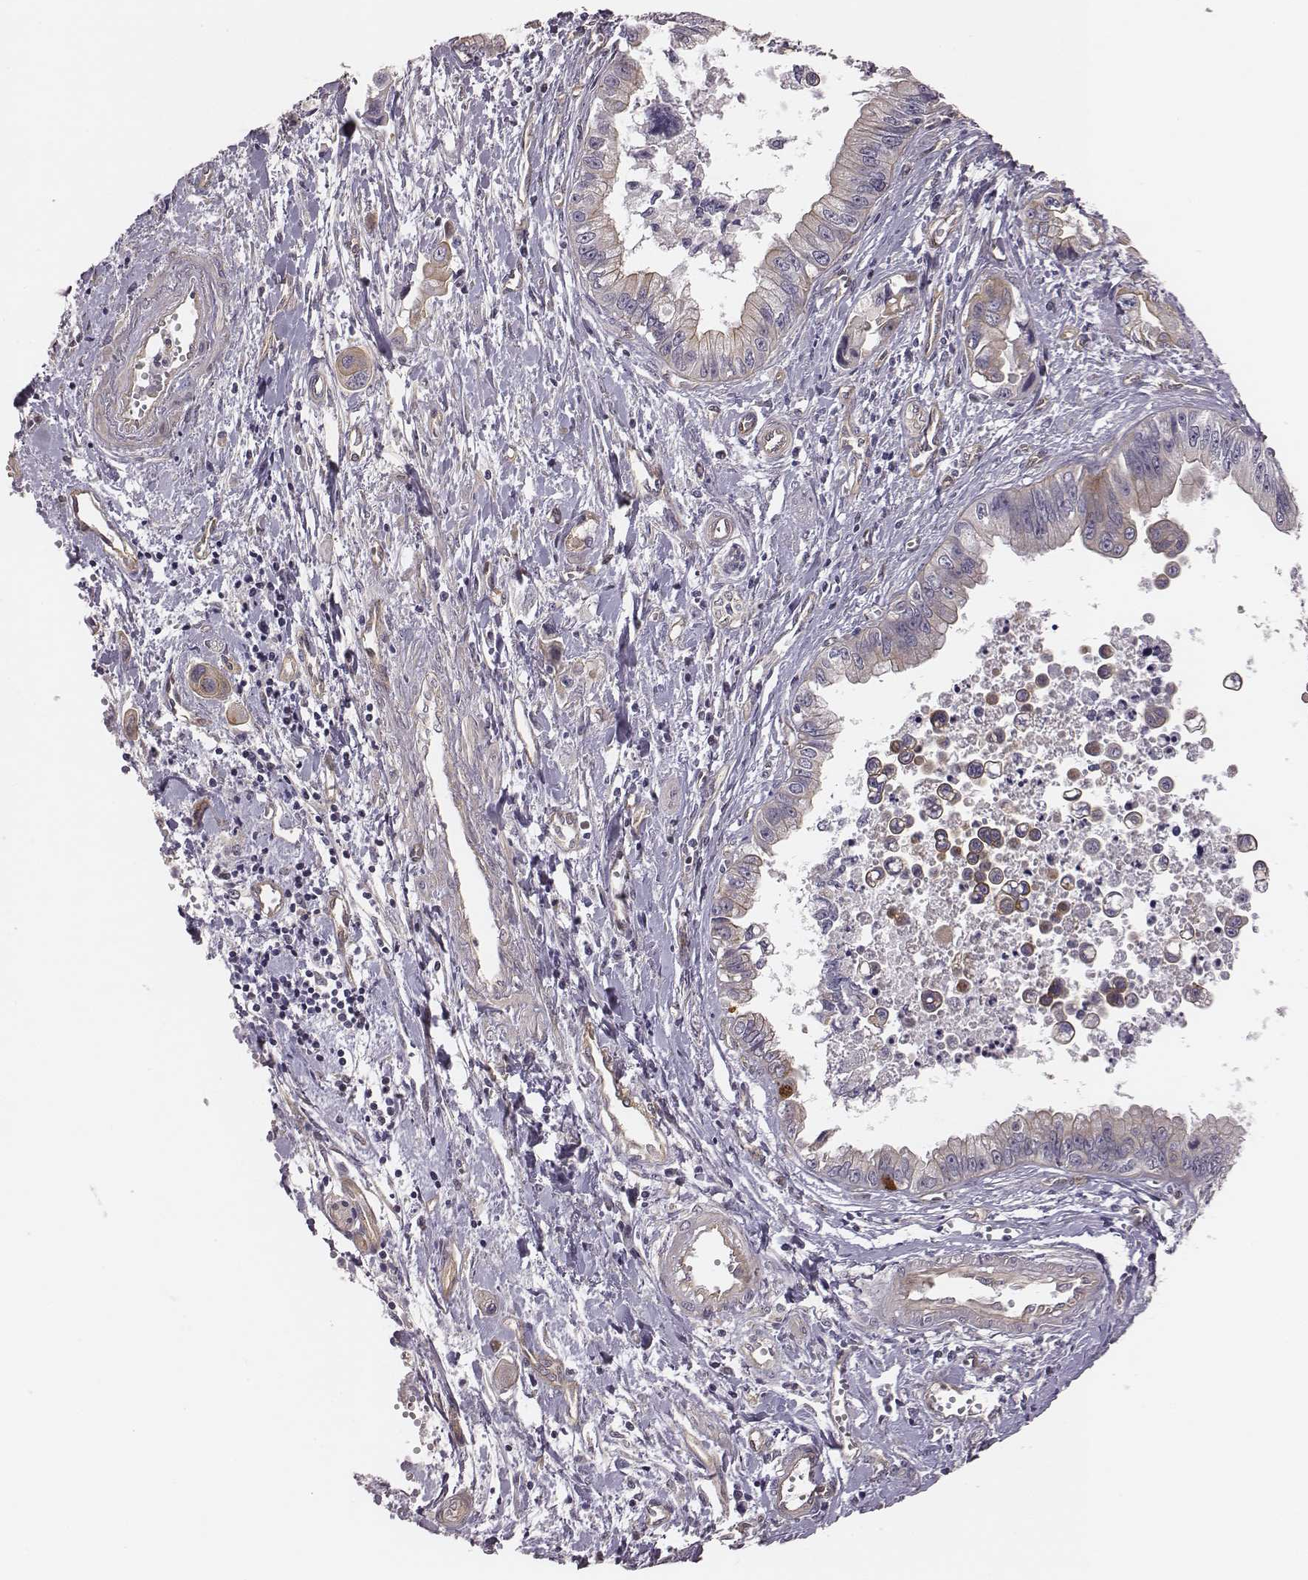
{"staining": {"intensity": "weak", "quantity": "<25%", "location": "cytoplasmic/membranous"}, "tissue": "pancreatic cancer", "cell_type": "Tumor cells", "image_type": "cancer", "snomed": [{"axis": "morphology", "description": "Adenocarcinoma, NOS"}, {"axis": "topography", "description": "Pancreas"}], "caption": "DAB immunohistochemical staining of human pancreatic cancer (adenocarcinoma) reveals no significant positivity in tumor cells.", "gene": "SCARF1", "patient": {"sex": "male", "age": 60}}